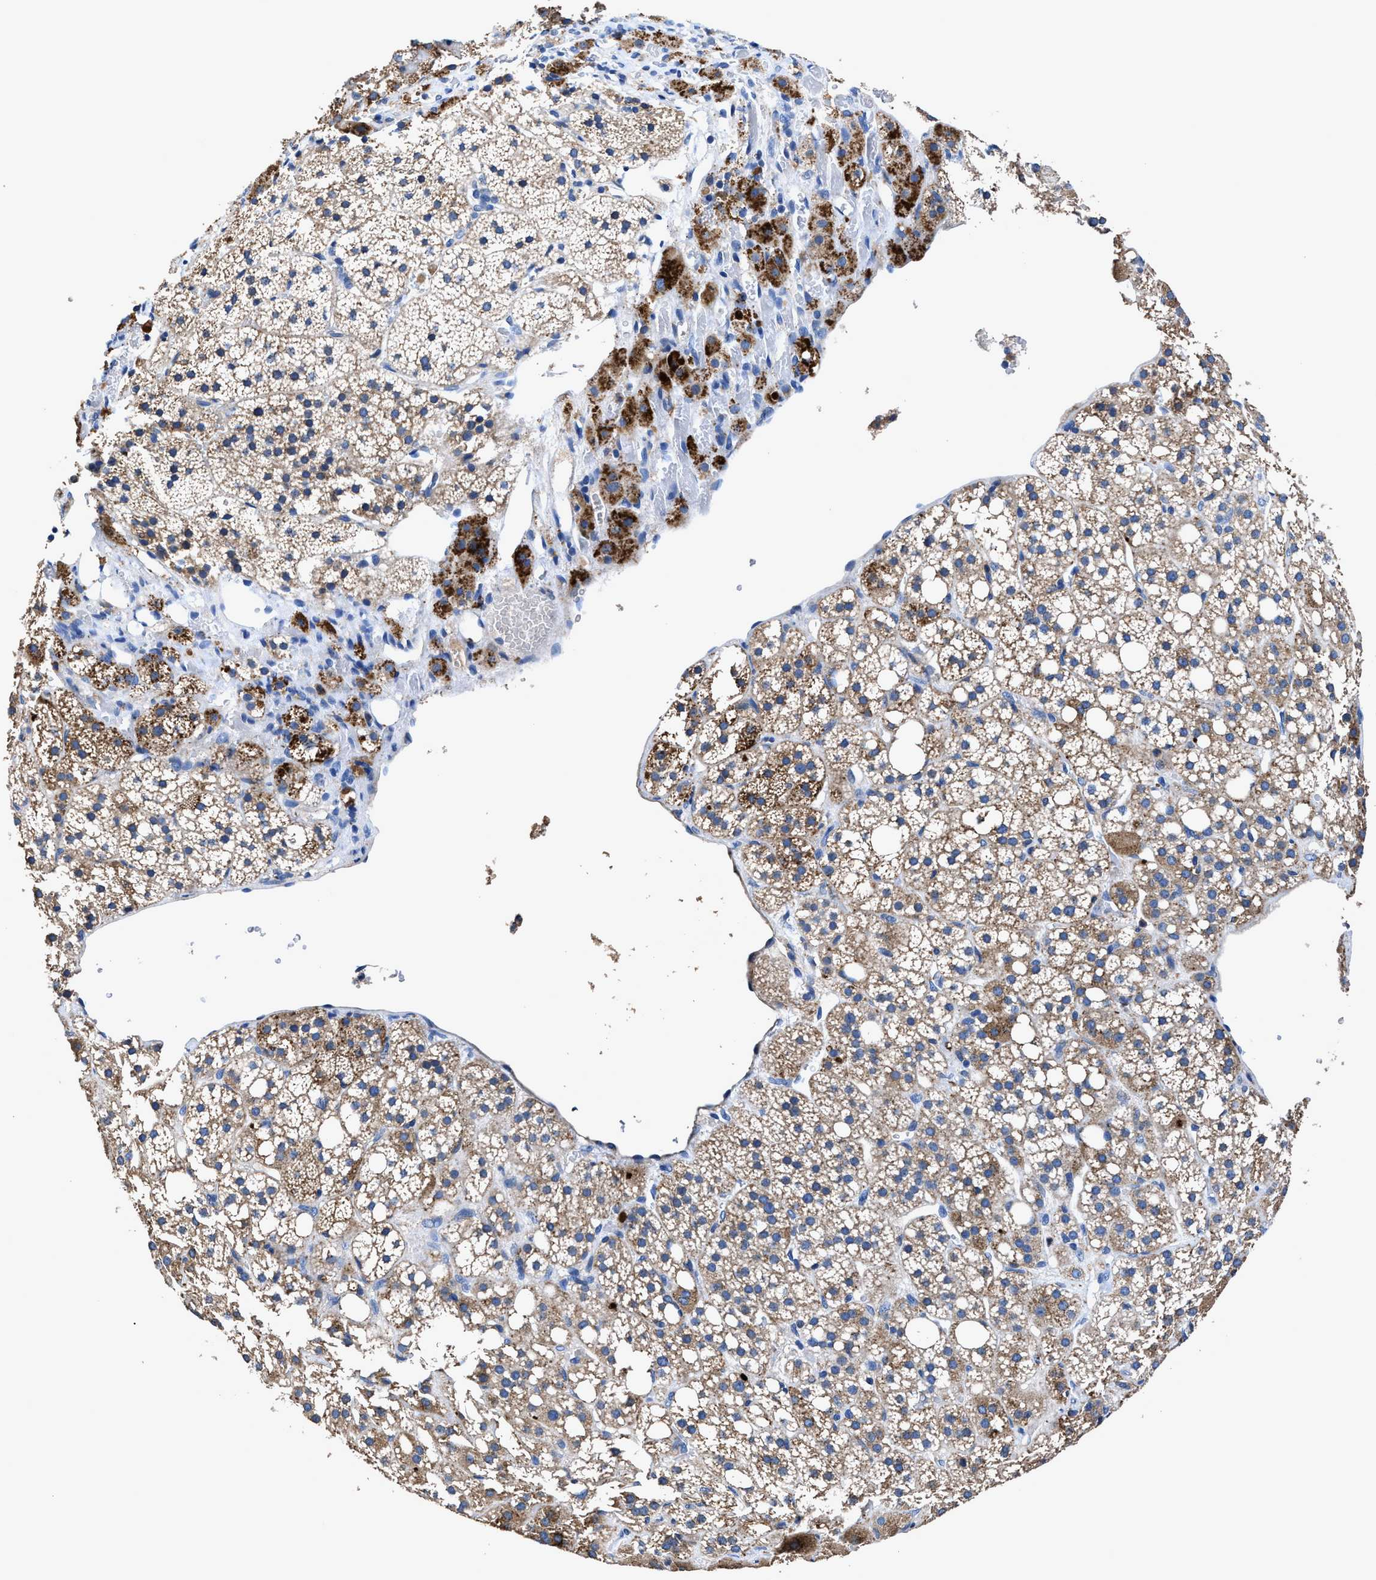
{"staining": {"intensity": "moderate", "quantity": ">75%", "location": "cytoplasmic/membranous"}, "tissue": "adrenal gland", "cell_type": "Glandular cells", "image_type": "normal", "snomed": [{"axis": "morphology", "description": "Normal tissue, NOS"}, {"axis": "topography", "description": "Adrenal gland"}], "caption": "About >75% of glandular cells in normal adrenal gland exhibit moderate cytoplasmic/membranous protein expression as visualized by brown immunohistochemical staining.", "gene": "UBR4", "patient": {"sex": "female", "age": 59}}